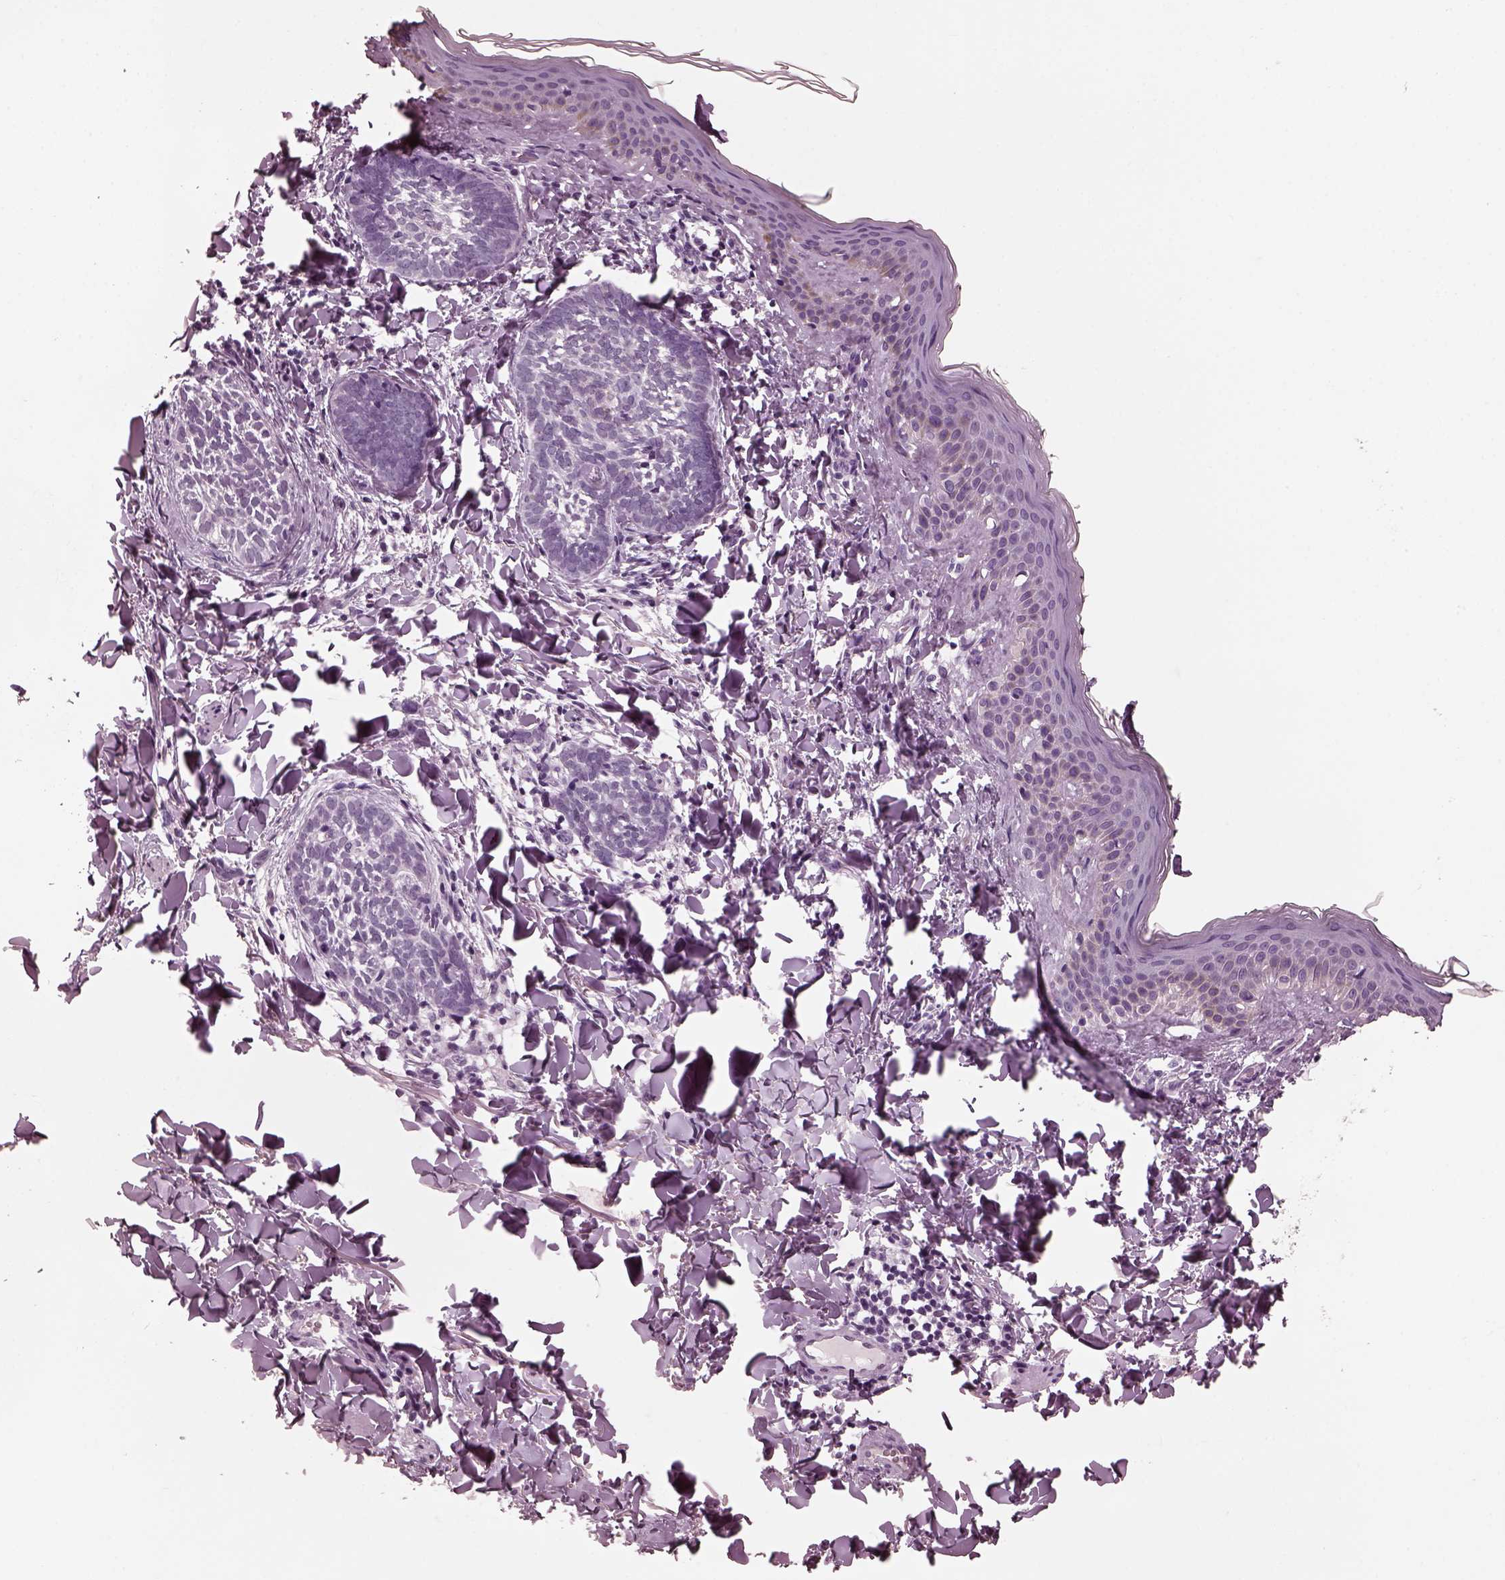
{"staining": {"intensity": "negative", "quantity": "none", "location": "none"}, "tissue": "skin cancer", "cell_type": "Tumor cells", "image_type": "cancer", "snomed": [{"axis": "morphology", "description": "Normal tissue, NOS"}, {"axis": "morphology", "description": "Basal cell carcinoma"}, {"axis": "topography", "description": "Skin"}], "caption": "Histopathology image shows no significant protein staining in tumor cells of basal cell carcinoma (skin). Nuclei are stained in blue.", "gene": "CGA", "patient": {"sex": "male", "age": 46}}